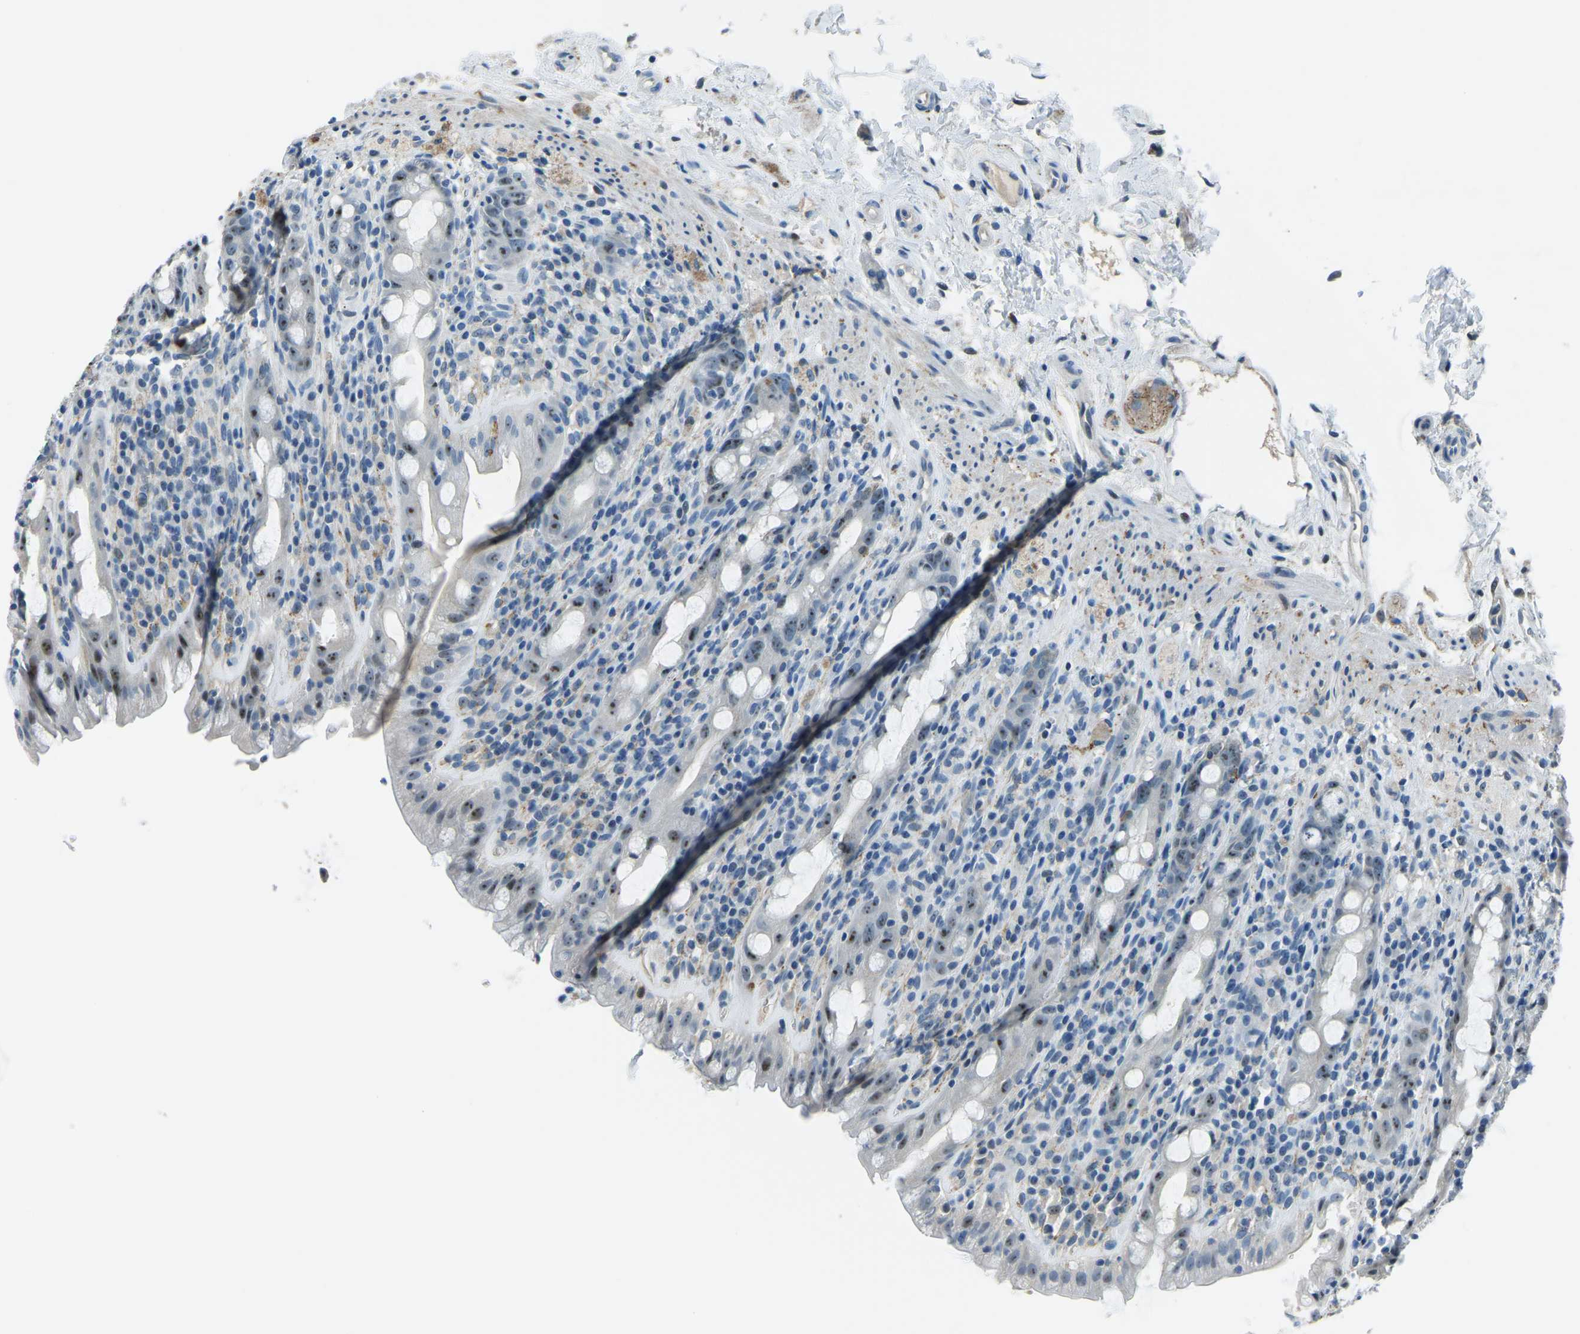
{"staining": {"intensity": "moderate", "quantity": "<25%", "location": "nuclear"}, "tissue": "rectum", "cell_type": "Glandular cells", "image_type": "normal", "snomed": [{"axis": "morphology", "description": "Normal tissue, NOS"}, {"axis": "topography", "description": "Rectum"}], "caption": "Rectum stained with DAB IHC exhibits low levels of moderate nuclear positivity in approximately <25% of glandular cells.", "gene": "RRP1", "patient": {"sex": "male", "age": 44}}